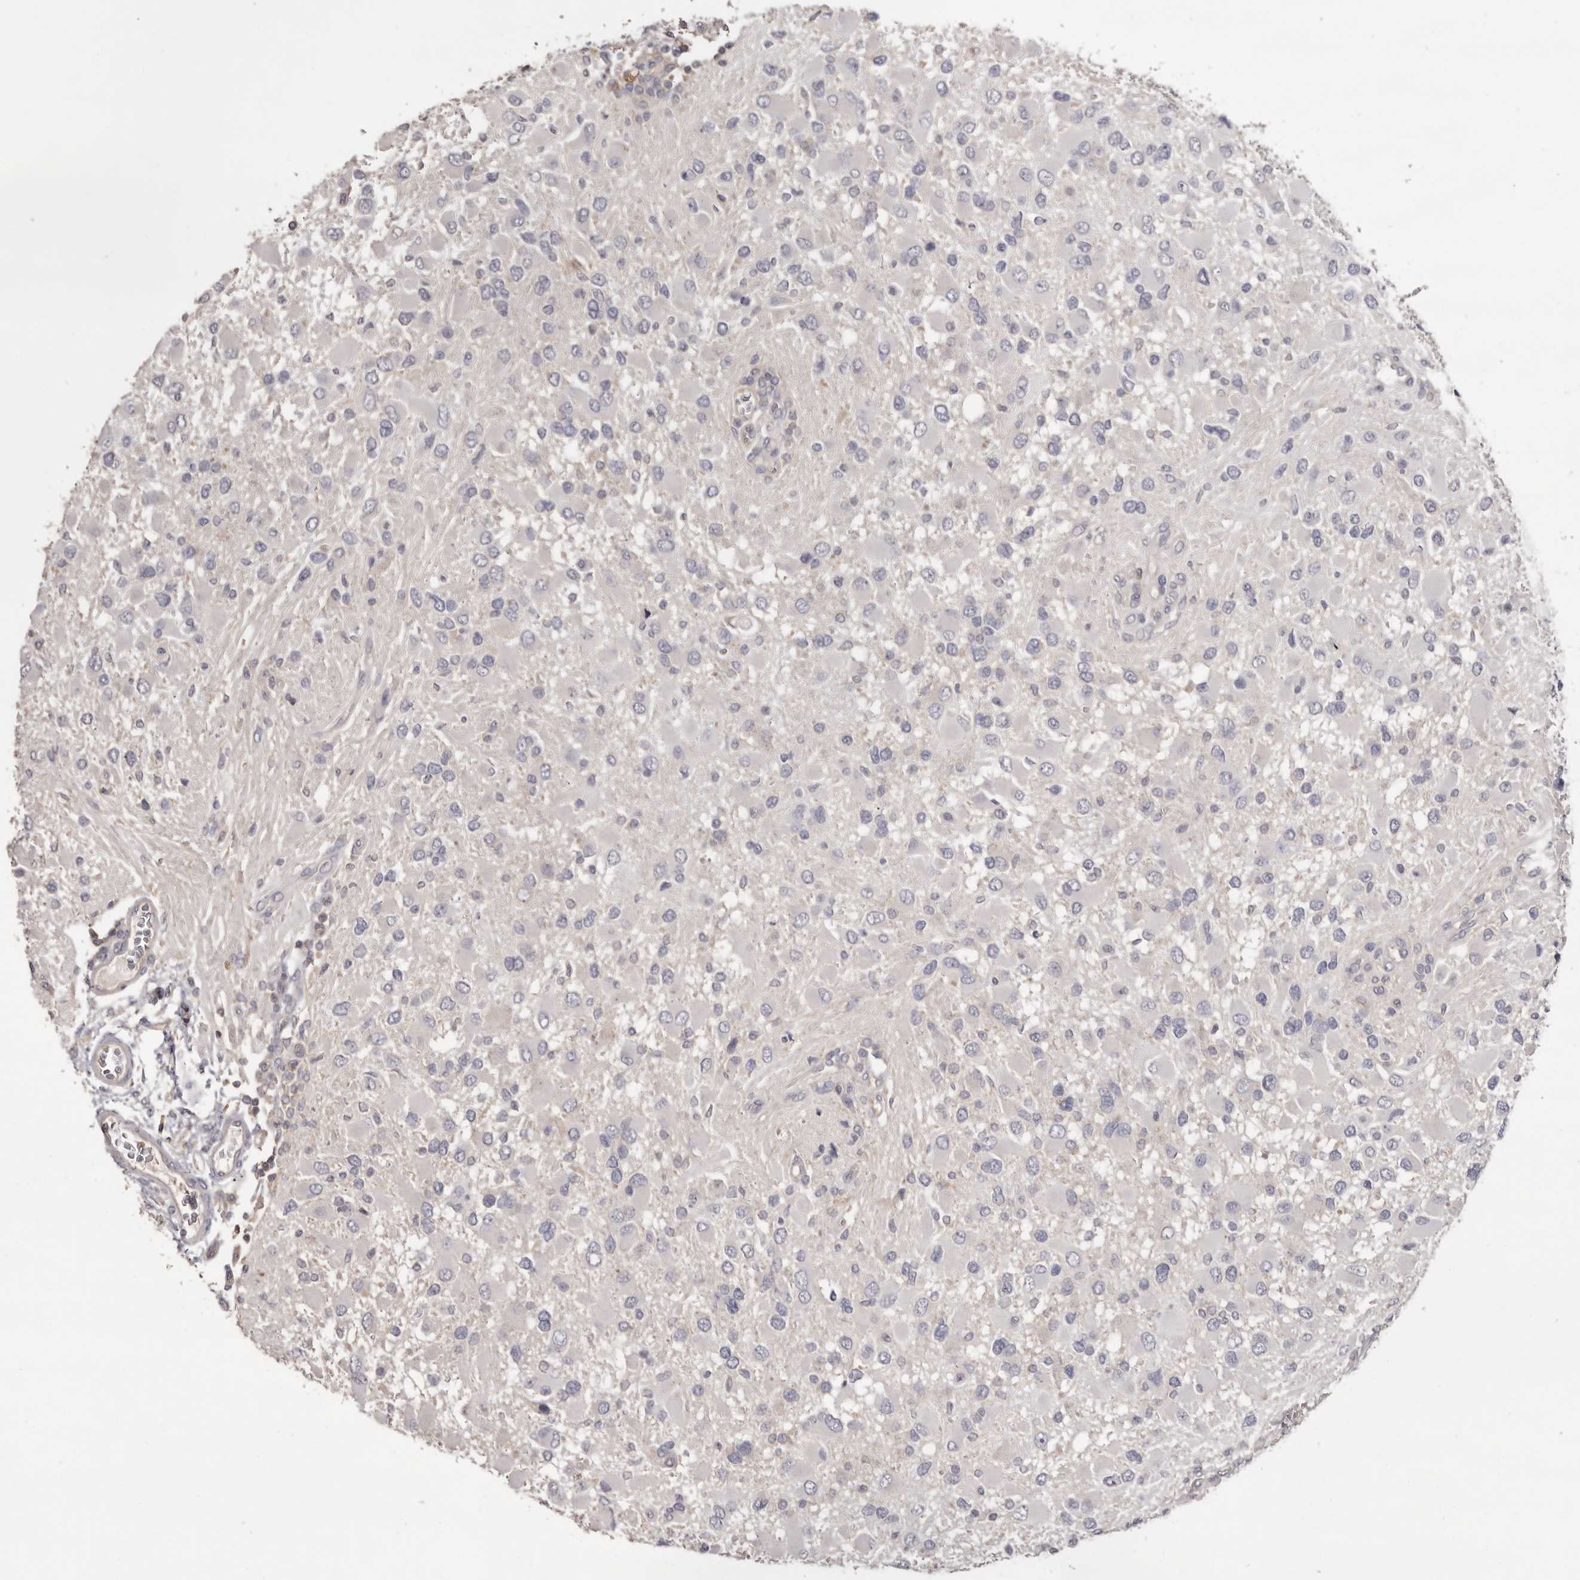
{"staining": {"intensity": "negative", "quantity": "none", "location": "none"}, "tissue": "glioma", "cell_type": "Tumor cells", "image_type": "cancer", "snomed": [{"axis": "morphology", "description": "Glioma, malignant, High grade"}, {"axis": "topography", "description": "Brain"}], "caption": "Tumor cells are negative for brown protein staining in glioma.", "gene": "MMACHC", "patient": {"sex": "male", "age": 53}}